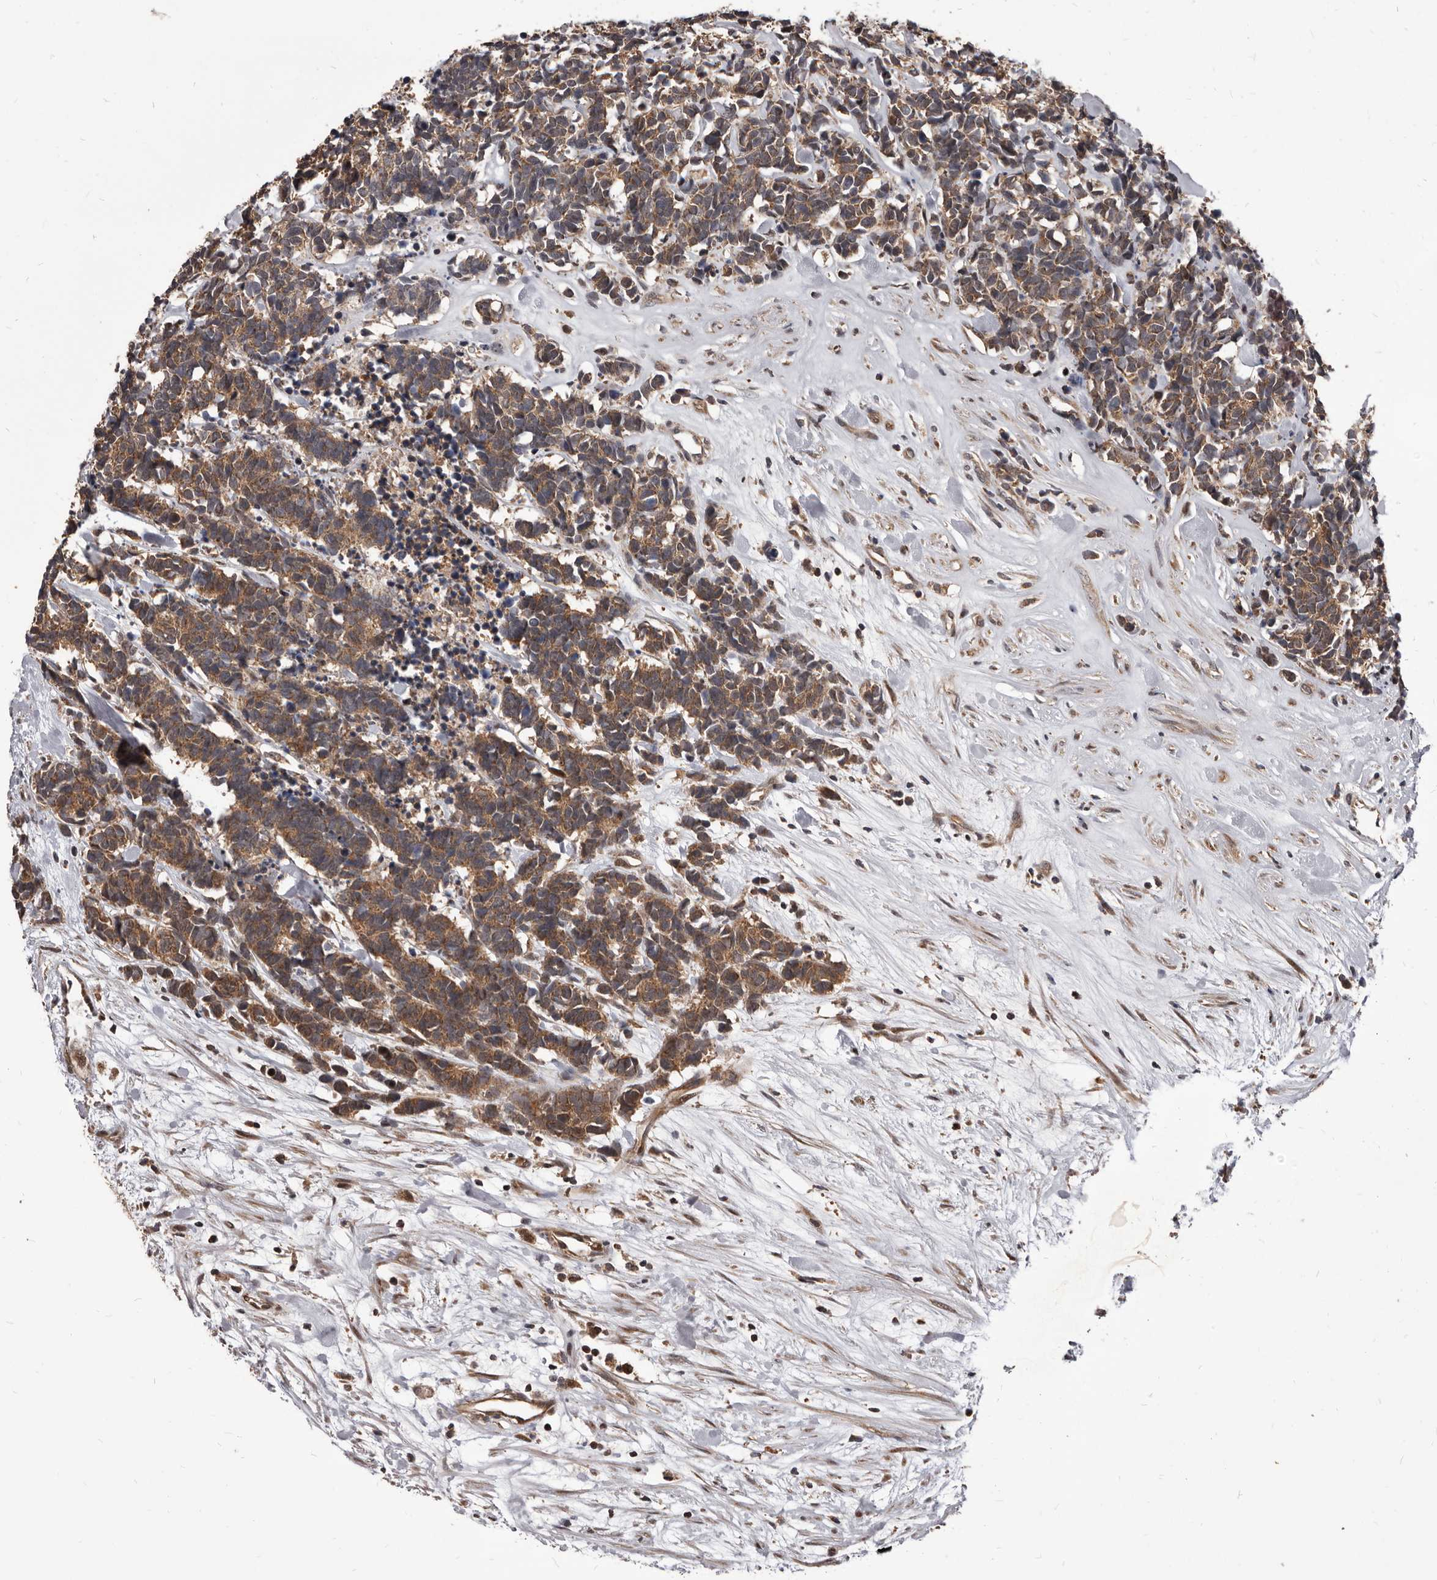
{"staining": {"intensity": "moderate", "quantity": ">75%", "location": "cytoplasmic/membranous"}, "tissue": "carcinoid", "cell_type": "Tumor cells", "image_type": "cancer", "snomed": [{"axis": "morphology", "description": "Carcinoma, NOS"}, {"axis": "morphology", "description": "Carcinoid, malignant, NOS"}, {"axis": "topography", "description": "Urinary bladder"}], "caption": "Carcinoid stained with immunohistochemistry (IHC) reveals moderate cytoplasmic/membranous expression in about >75% of tumor cells.", "gene": "MAP3K14", "patient": {"sex": "male", "age": 57}}